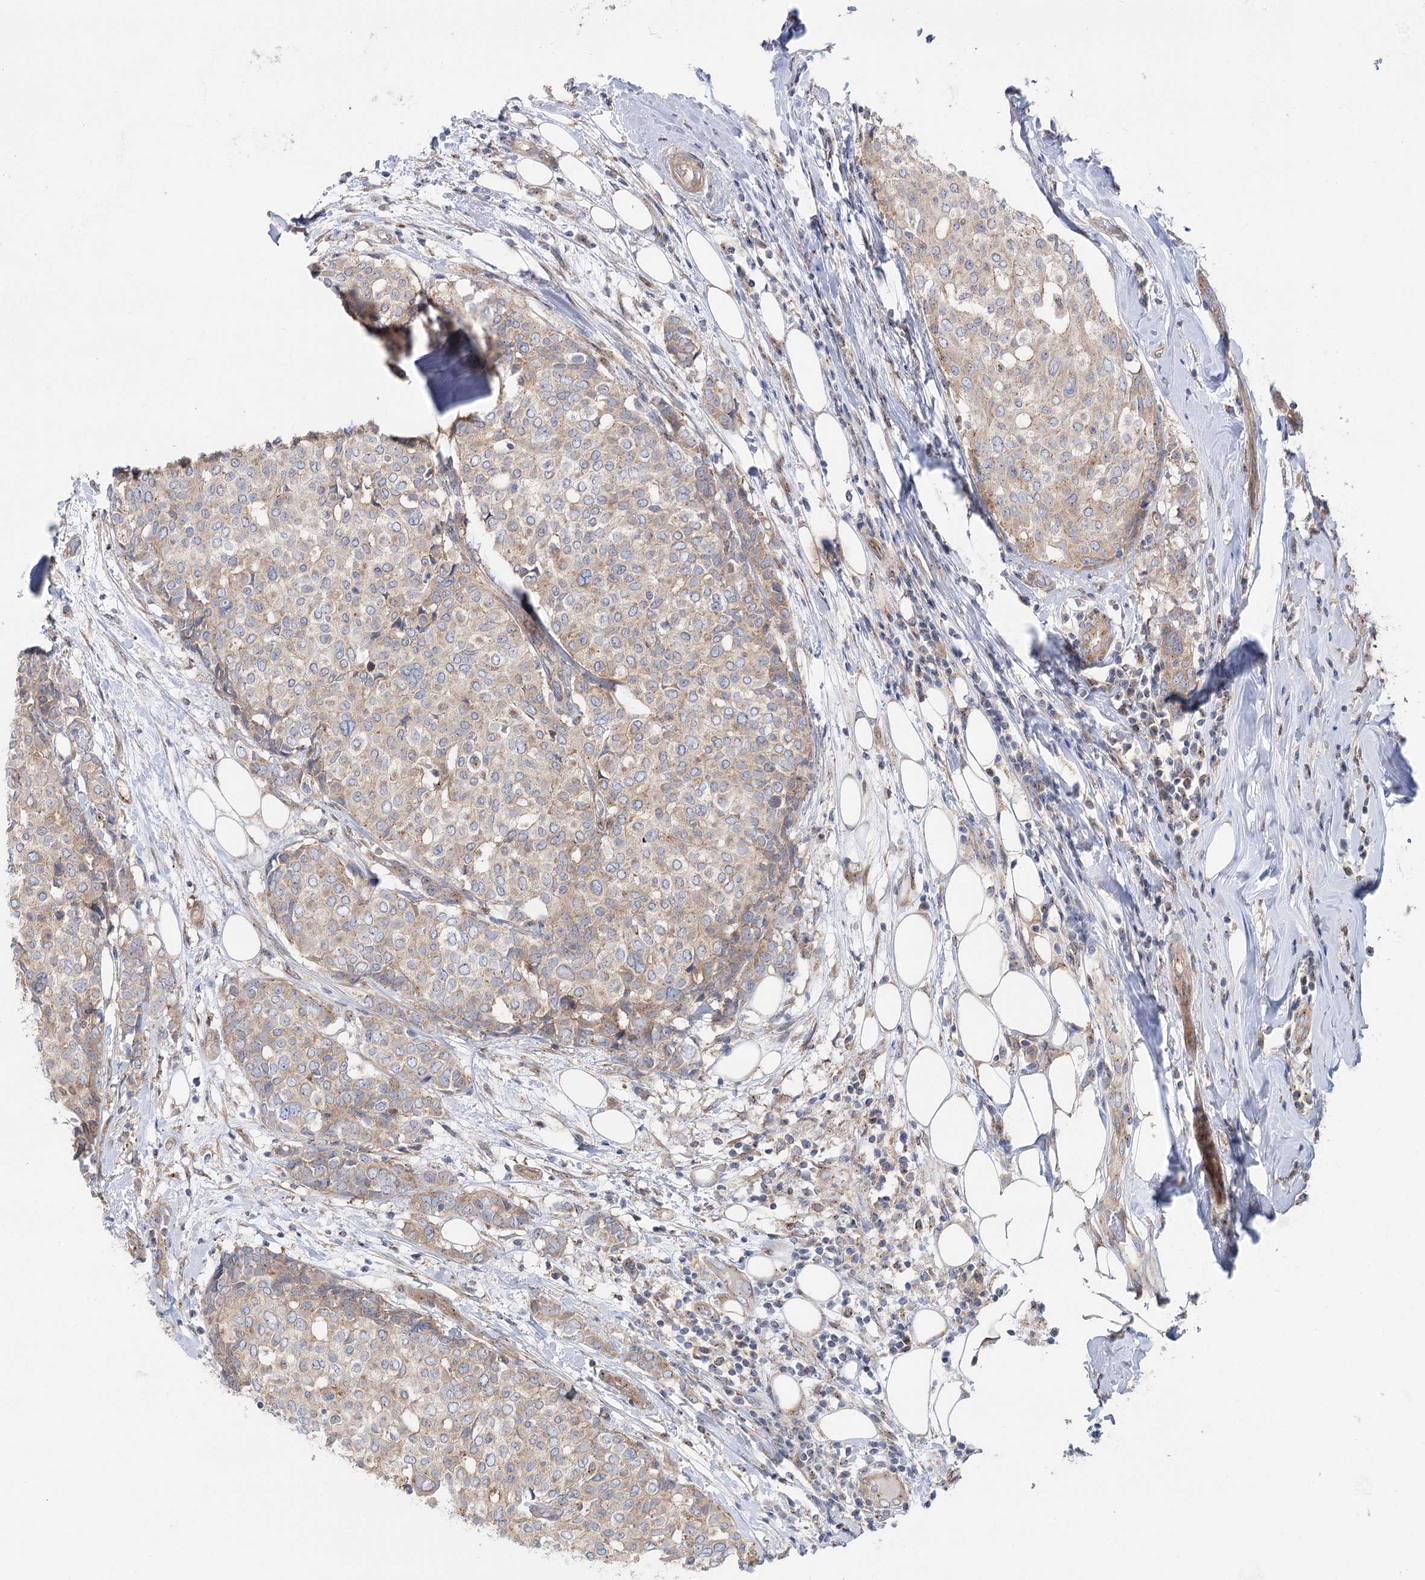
{"staining": {"intensity": "weak", "quantity": ">75%", "location": "cytoplasmic/membranous"}, "tissue": "breast cancer", "cell_type": "Tumor cells", "image_type": "cancer", "snomed": [{"axis": "morphology", "description": "Lobular carcinoma"}, {"axis": "topography", "description": "Breast"}], "caption": "Breast cancer stained with a protein marker demonstrates weak staining in tumor cells.", "gene": "SCN11A", "patient": {"sex": "female", "age": 51}}